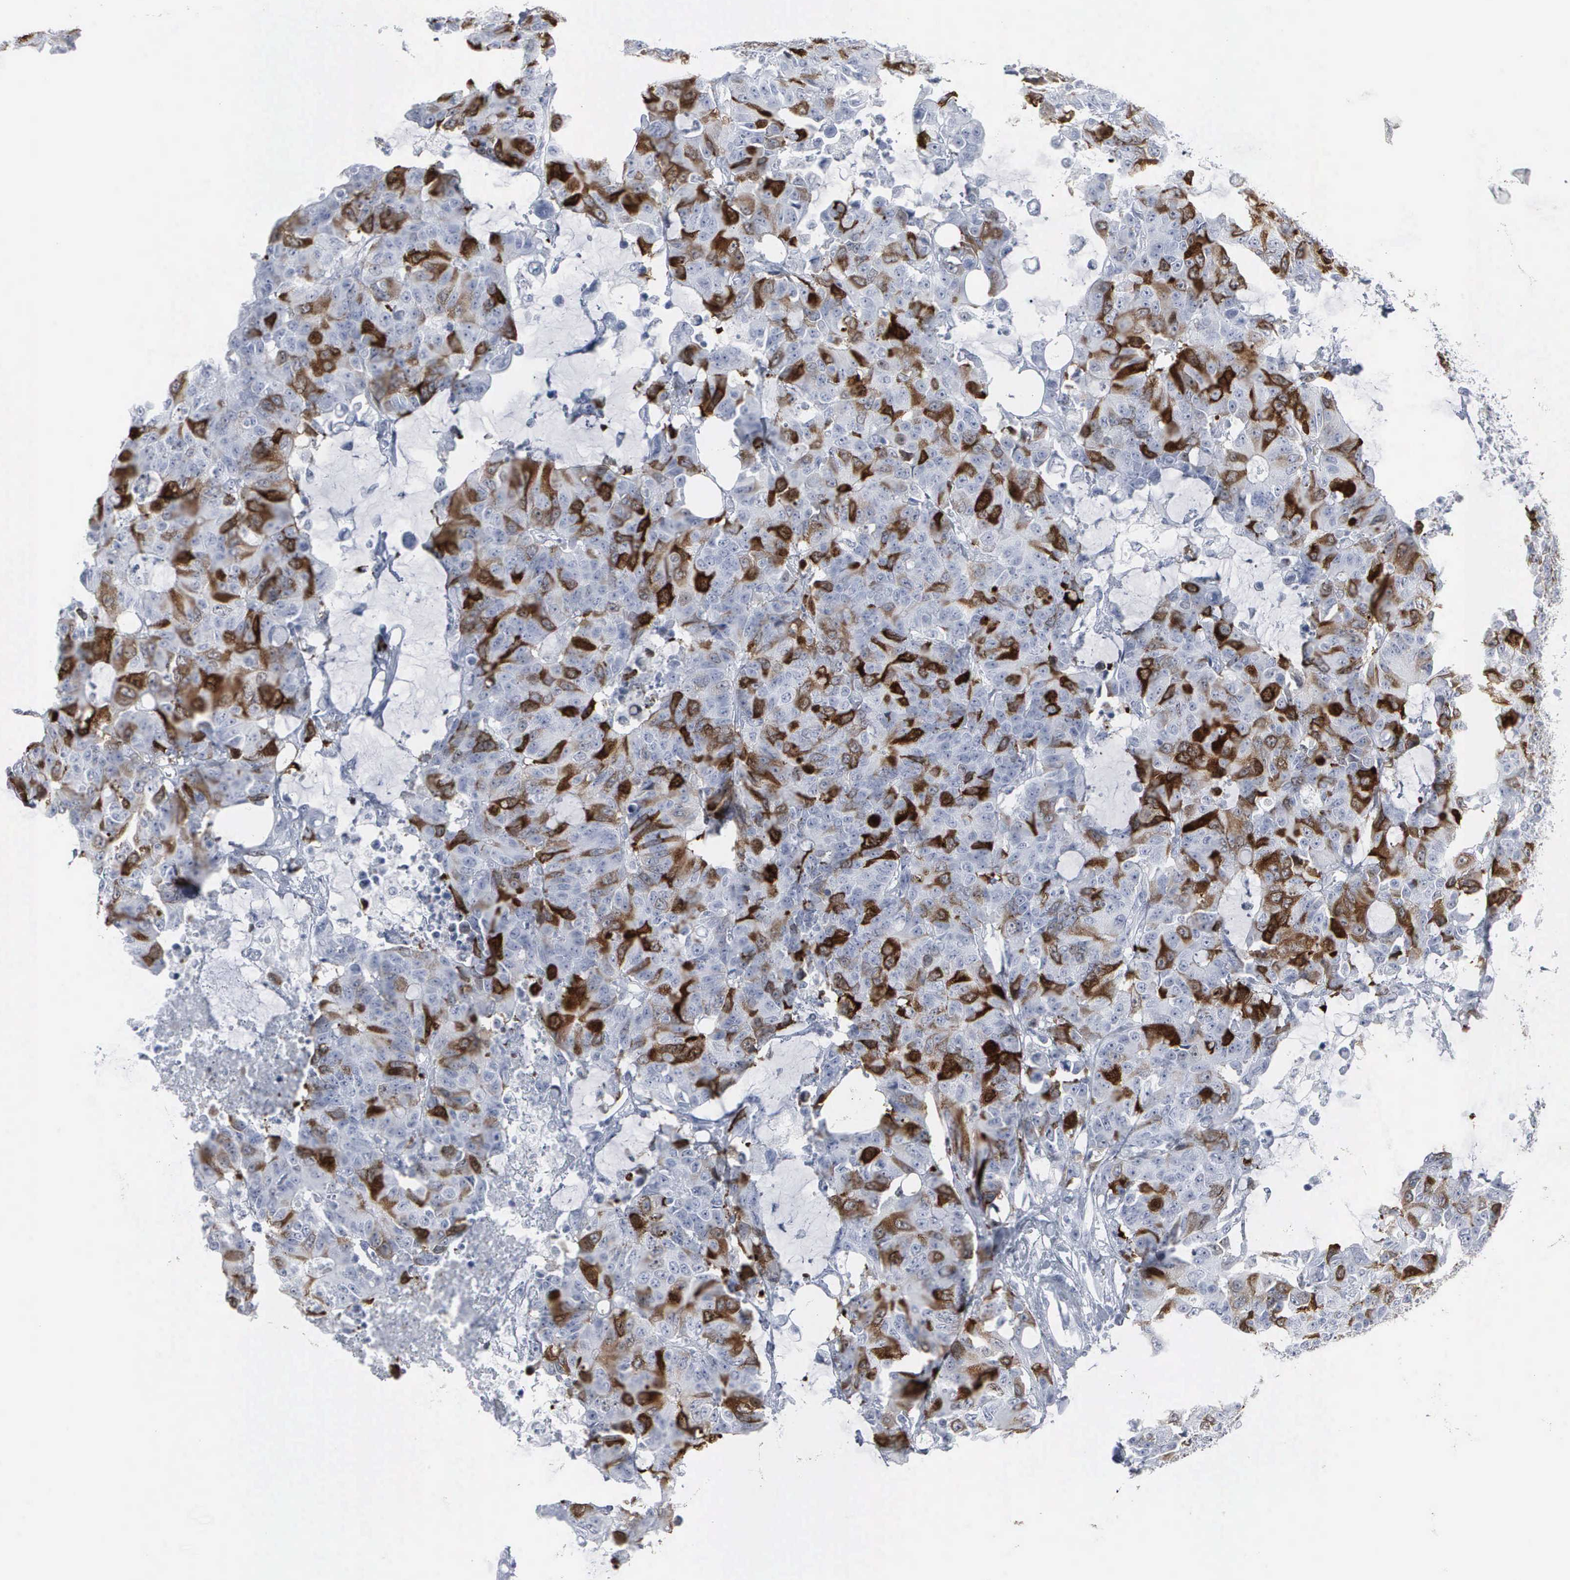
{"staining": {"intensity": "strong", "quantity": "25%-75%", "location": "cytoplasmic/membranous,nuclear"}, "tissue": "colorectal cancer", "cell_type": "Tumor cells", "image_type": "cancer", "snomed": [{"axis": "morphology", "description": "Adenocarcinoma, NOS"}, {"axis": "topography", "description": "Colon"}], "caption": "Colorectal cancer tissue exhibits strong cytoplasmic/membranous and nuclear expression in approximately 25%-75% of tumor cells, visualized by immunohistochemistry.", "gene": "CCNB1", "patient": {"sex": "female", "age": 86}}